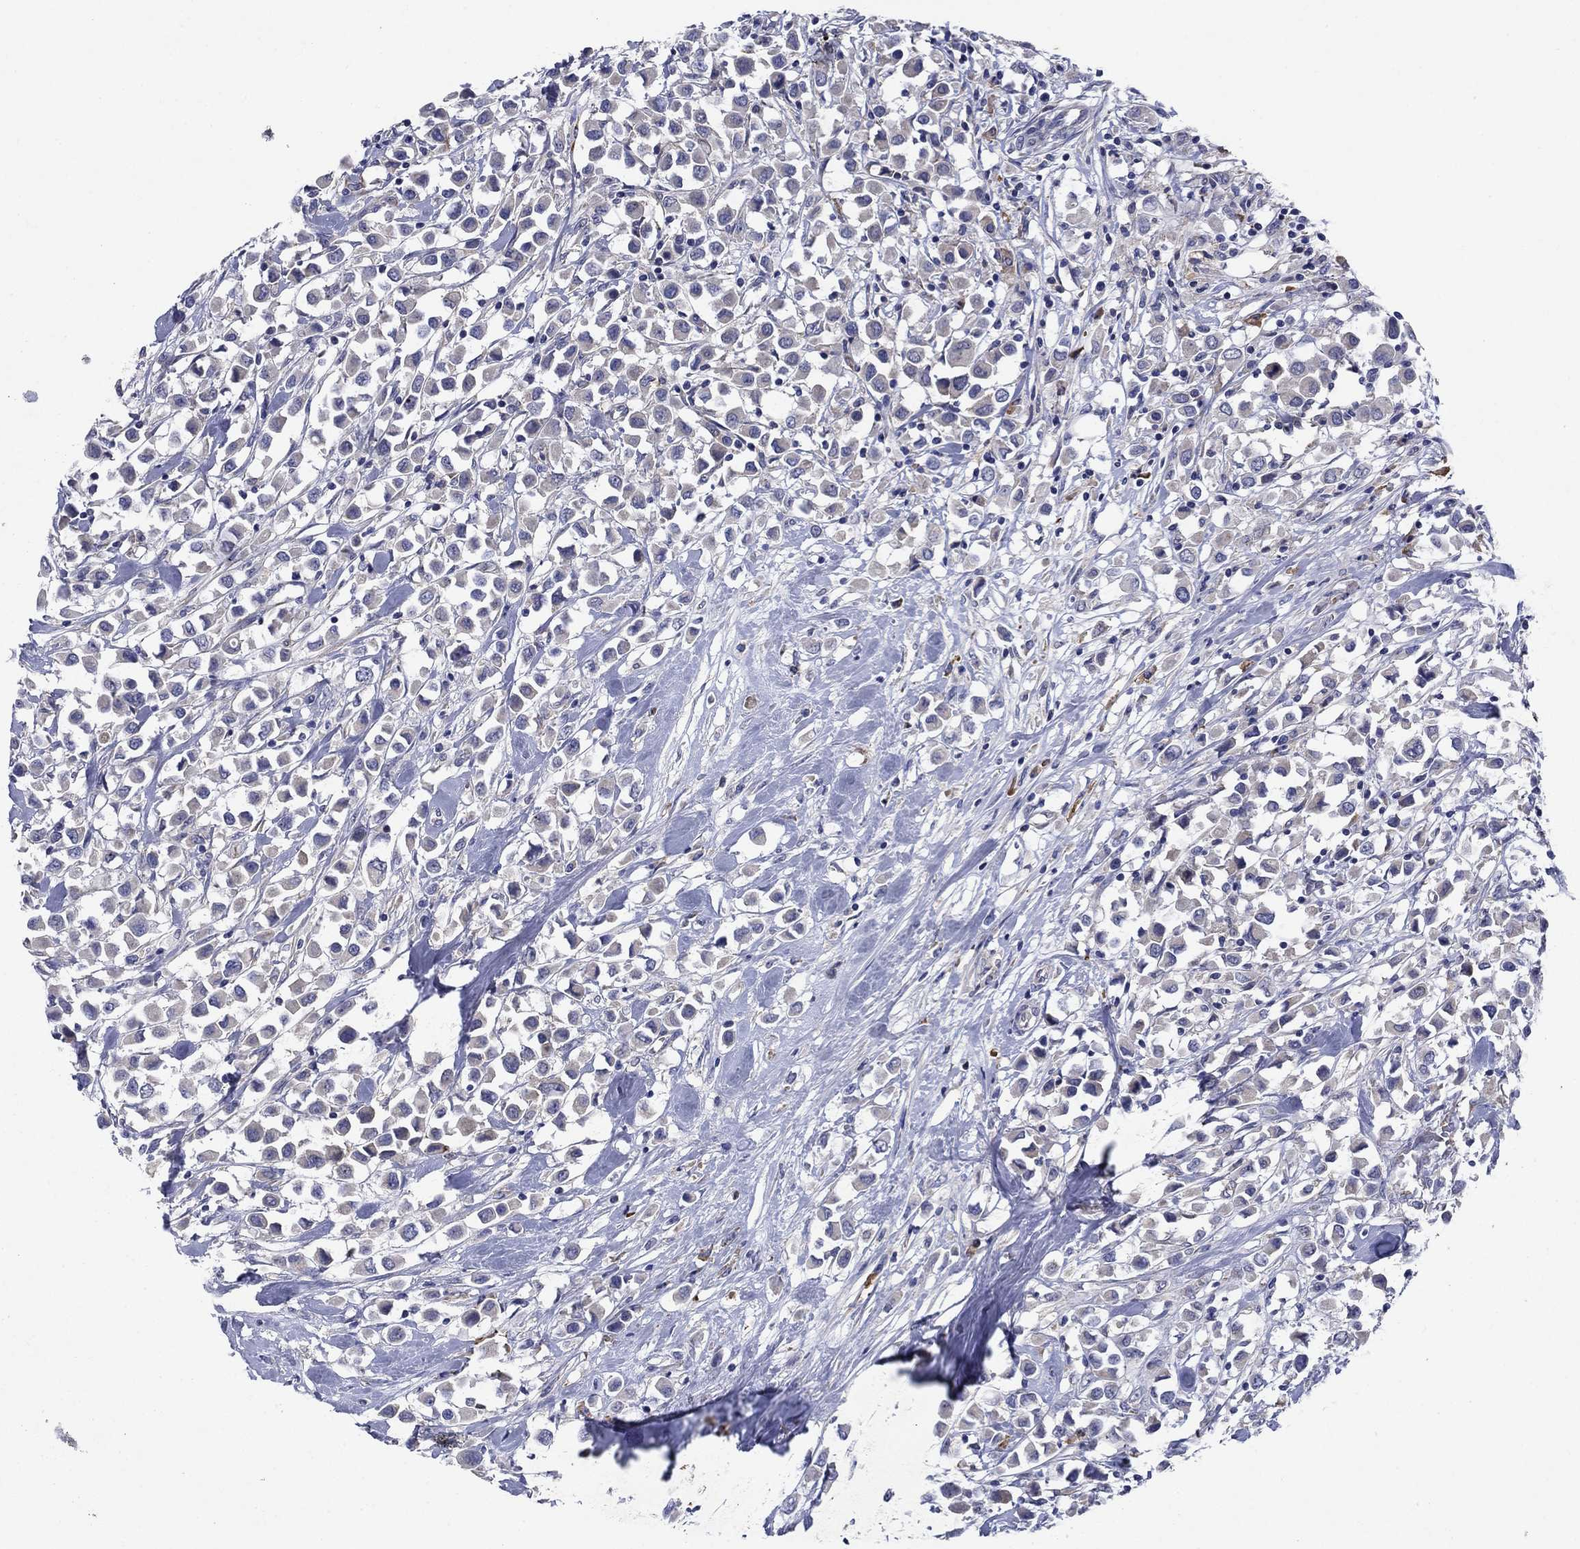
{"staining": {"intensity": "weak", "quantity": "<25%", "location": "cytoplasmic/membranous"}, "tissue": "breast cancer", "cell_type": "Tumor cells", "image_type": "cancer", "snomed": [{"axis": "morphology", "description": "Duct carcinoma"}, {"axis": "topography", "description": "Breast"}], "caption": "This is a photomicrograph of immunohistochemistry staining of breast cancer (intraductal carcinoma), which shows no expression in tumor cells.", "gene": "SULT2B1", "patient": {"sex": "female", "age": 61}}